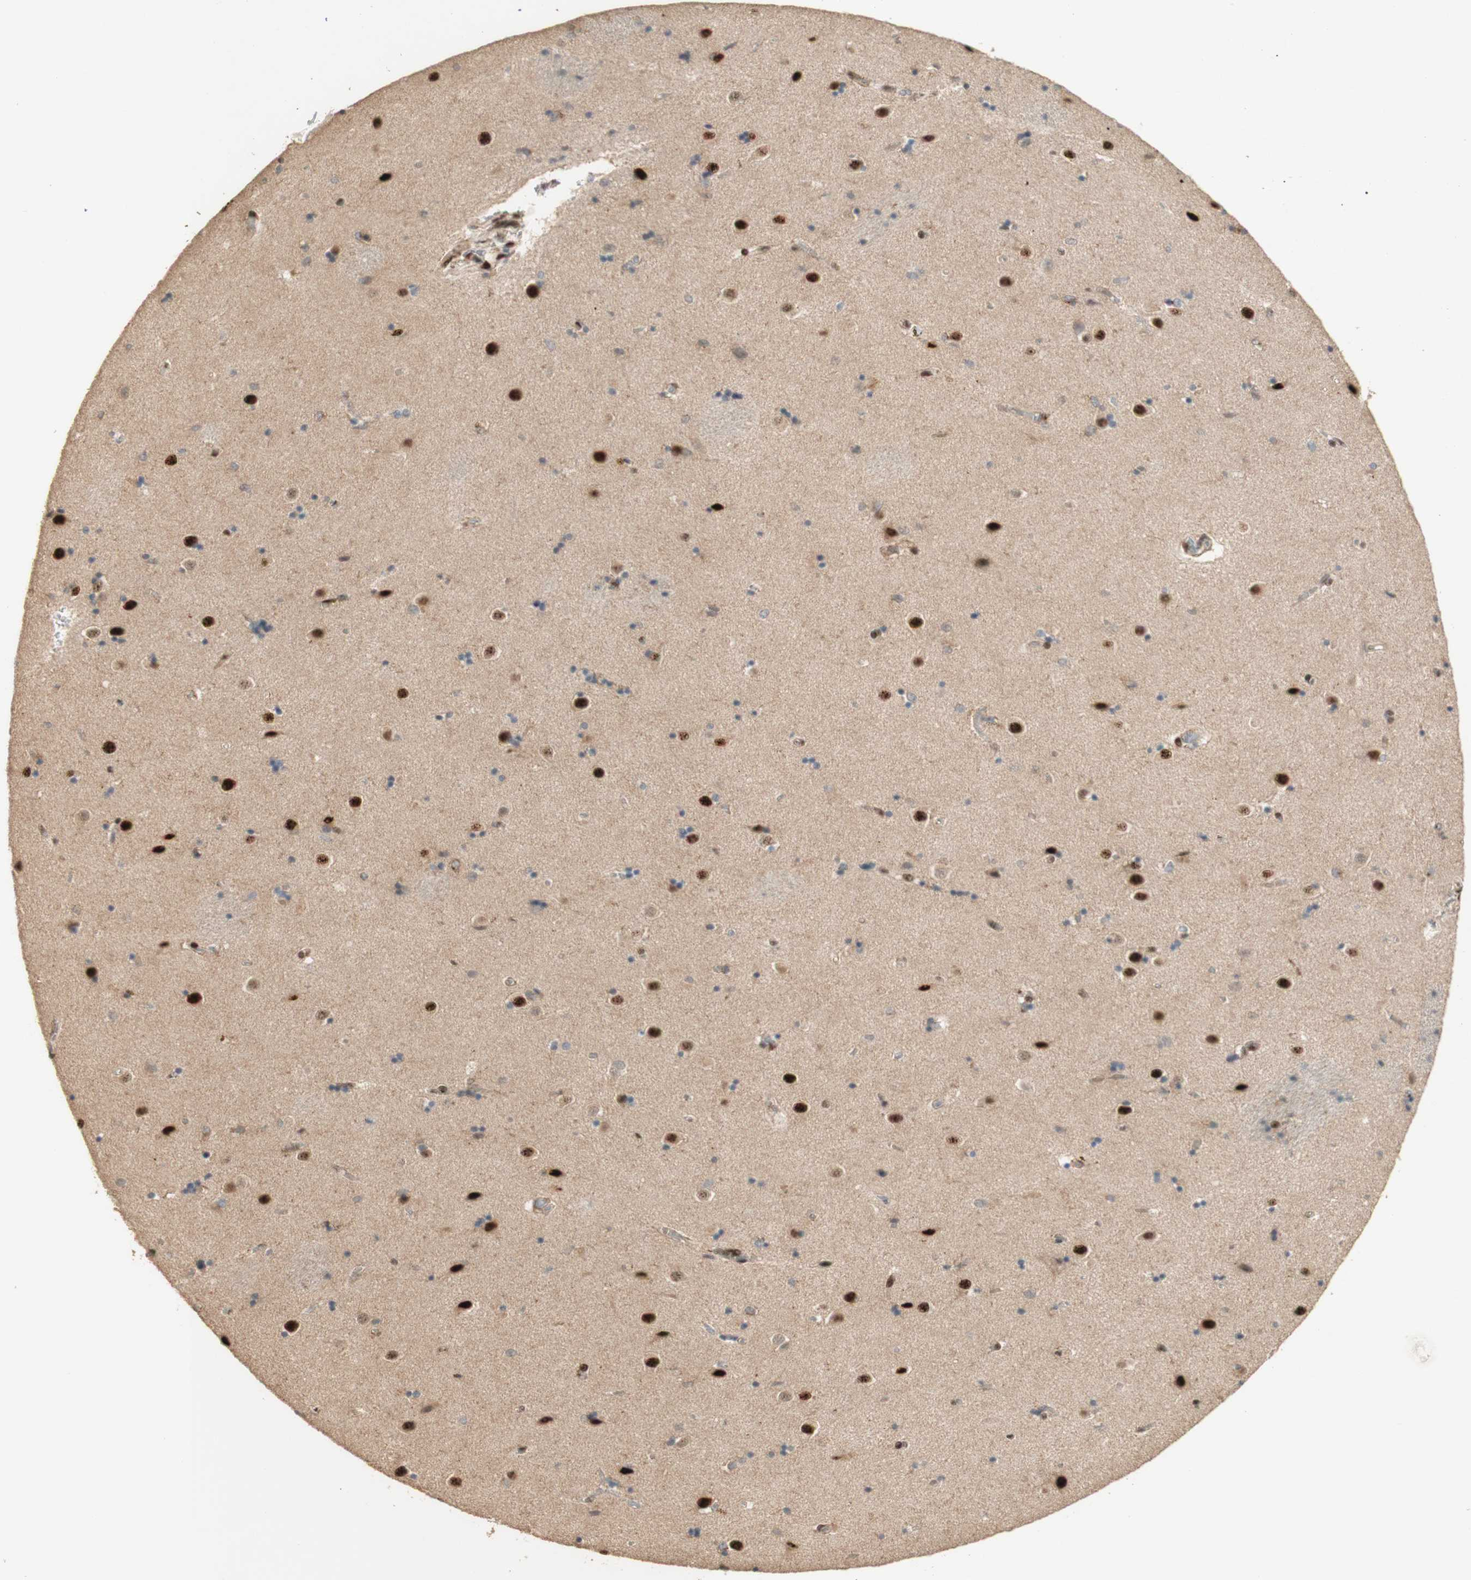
{"staining": {"intensity": "negative", "quantity": "none", "location": "none"}, "tissue": "caudate", "cell_type": "Glial cells", "image_type": "normal", "snomed": [{"axis": "morphology", "description": "Normal tissue, NOS"}, {"axis": "topography", "description": "Lateral ventricle wall"}], "caption": "Photomicrograph shows no protein expression in glial cells of unremarkable caudate.", "gene": "FOXP1", "patient": {"sex": "female", "age": 54}}